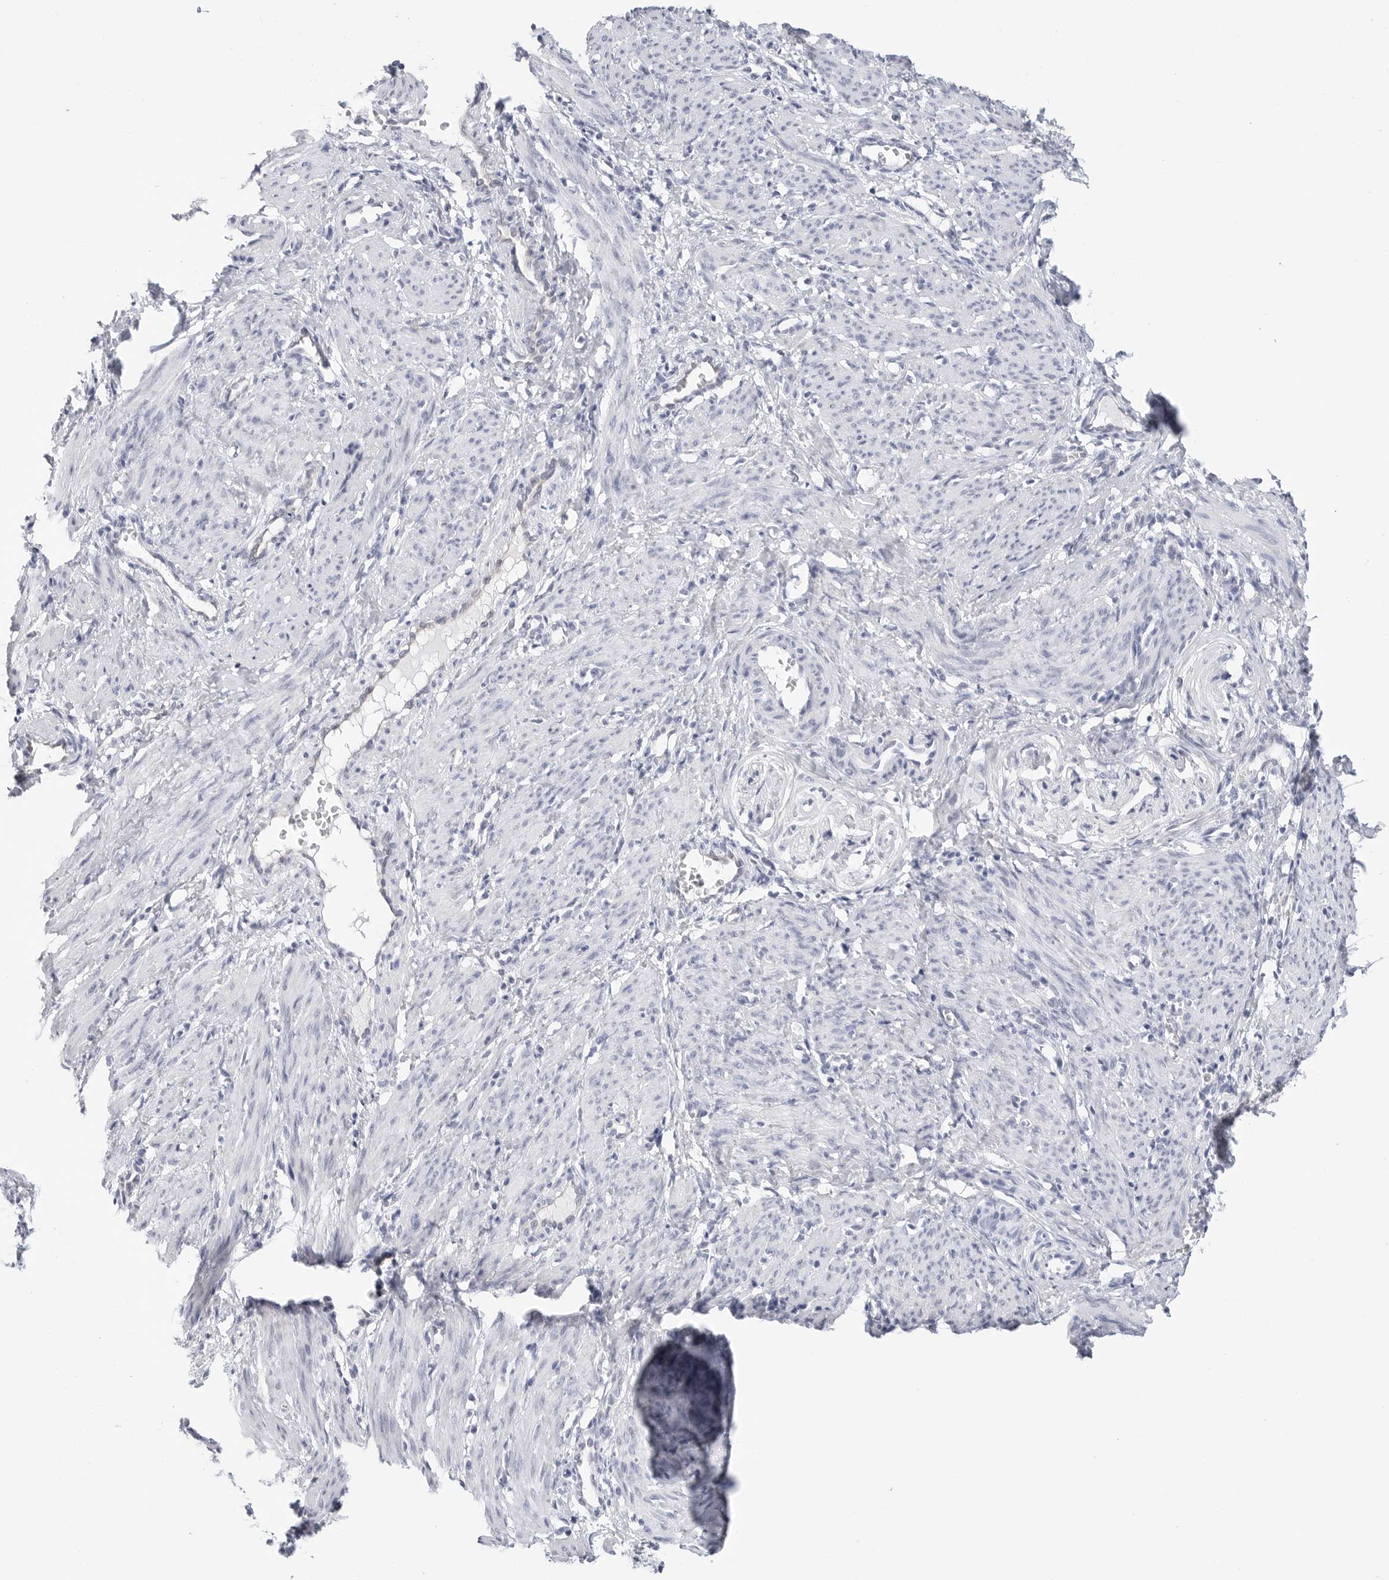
{"staining": {"intensity": "negative", "quantity": "none", "location": "none"}, "tissue": "smooth muscle", "cell_type": "Smooth muscle cells", "image_type": "normal", "snomed": [{"axis": "morphology", "description": "Normal tissue, NOS"}, {"axis": "topography", "description": "Endometrium"}], "caption": "An IHC photomicrograph of normal smooth muscle is shown. There is no staining in smooth muscle cells of smooth muscle. (Brightfield microscopy of DAB immunohistochemistry (IHC) at high magnification).", "gene": "SLC19A1", "patient": {"sex": "female", "age": 33}}